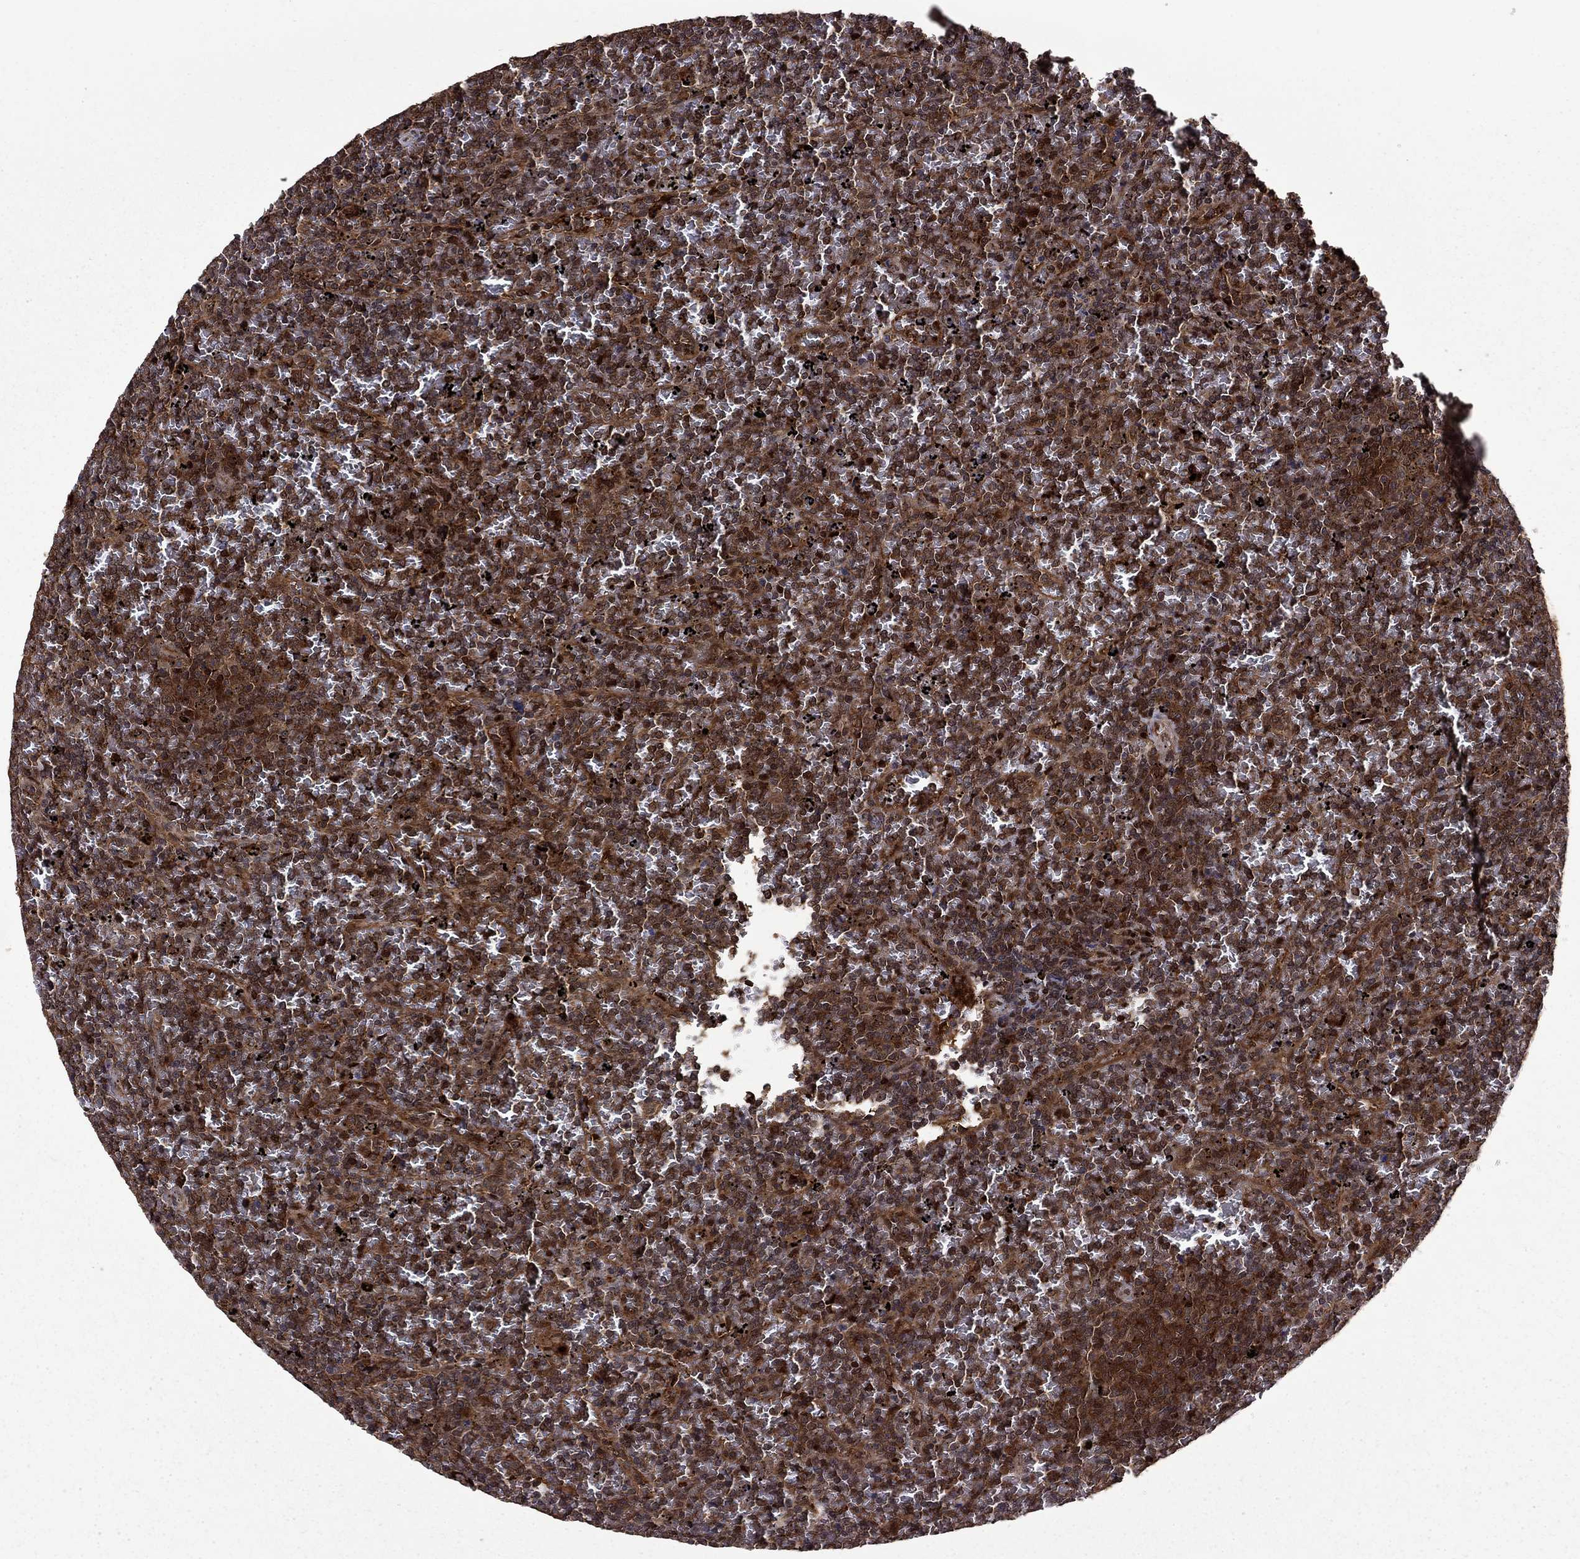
{"staining": {"intensity": "moderate", "quantity": "25%-75%", "location": "cytoplasmic/membranous,nuclear"}, "tissue": "lymphoma", "cell_type": "Tumor cells", "image_type": "cancer", "snomed": [{"axis": "morphology", "description": "Malignant lymphoma, non-Hodgkin's type, Low grade"}, {"axis": "topography", "description": "Spleen"}], "caption": "DAB (3,3'-diaminobenzidine) immunohistochemical staining of human low-grade malignant lymphoma, non-Hodgkin's type demonstrates moderate cytoplasmic/membranous and nuclear protein expression in approximately 25%-75% of tumor cells. Nuclei are stained in blue.", "gene": "APPBP2", "patient": {"sex": "female", "age": 77}}